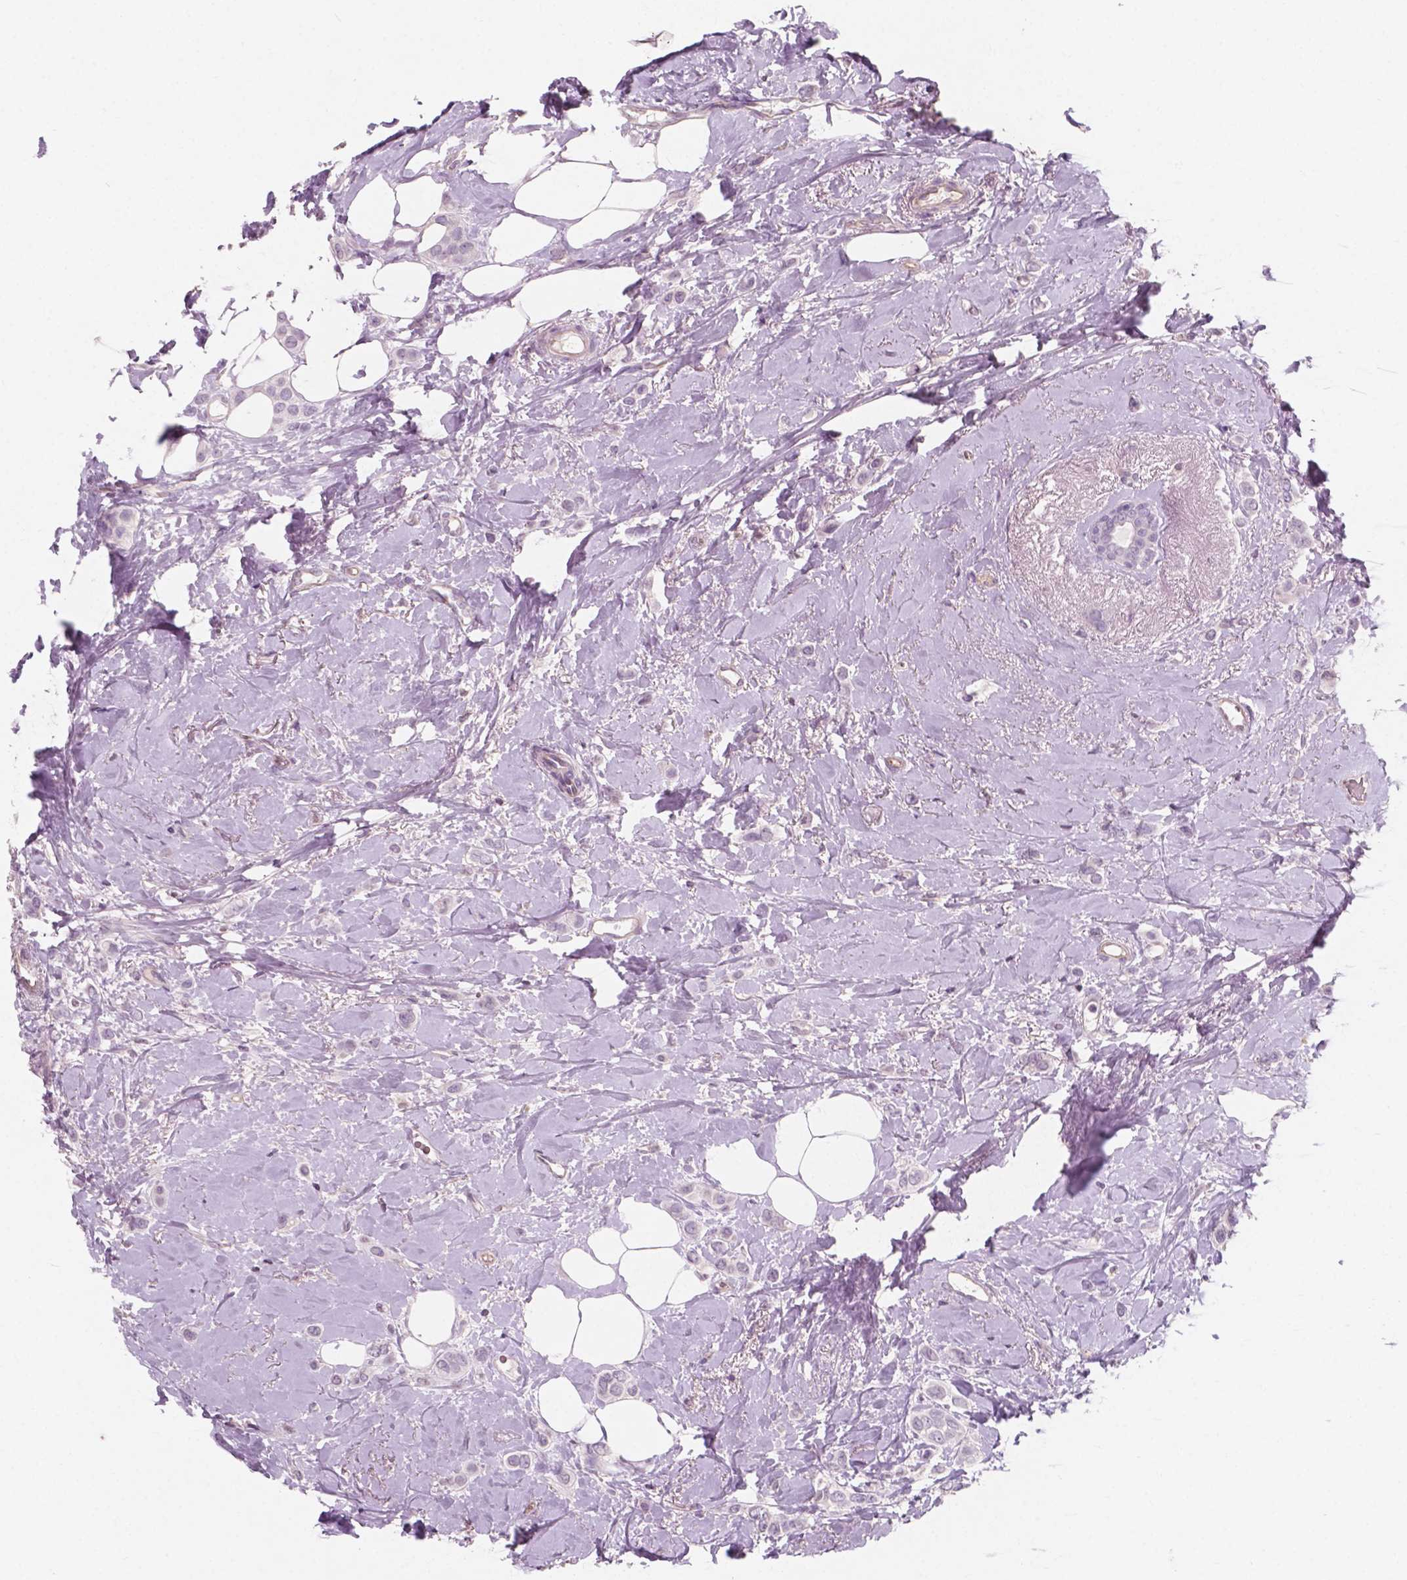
{"staining": {"intensity": "negative", "quantity": "none", "location": "none"}, "tissue": "breast cancer", "cell_type": "Tumor cells", "image_type": "cancer", "snomed": [{"axis": "morphology", "description": "Lobular carcinoma"}, {"axis": "topography", "description": "Breast"}], "caption": "This photomicrograph is of breast cancer stained with immunohistochemistry (IHC) to label a protein in brown with the nuclei are counter-stained blue. There is no staining in tumor cells. (DAB (3,3'-diaminobenzidine) immunohistochemistry, high magnification).", "gene": "AWAT1", "patient": {"sex": "female", "age": 66}}